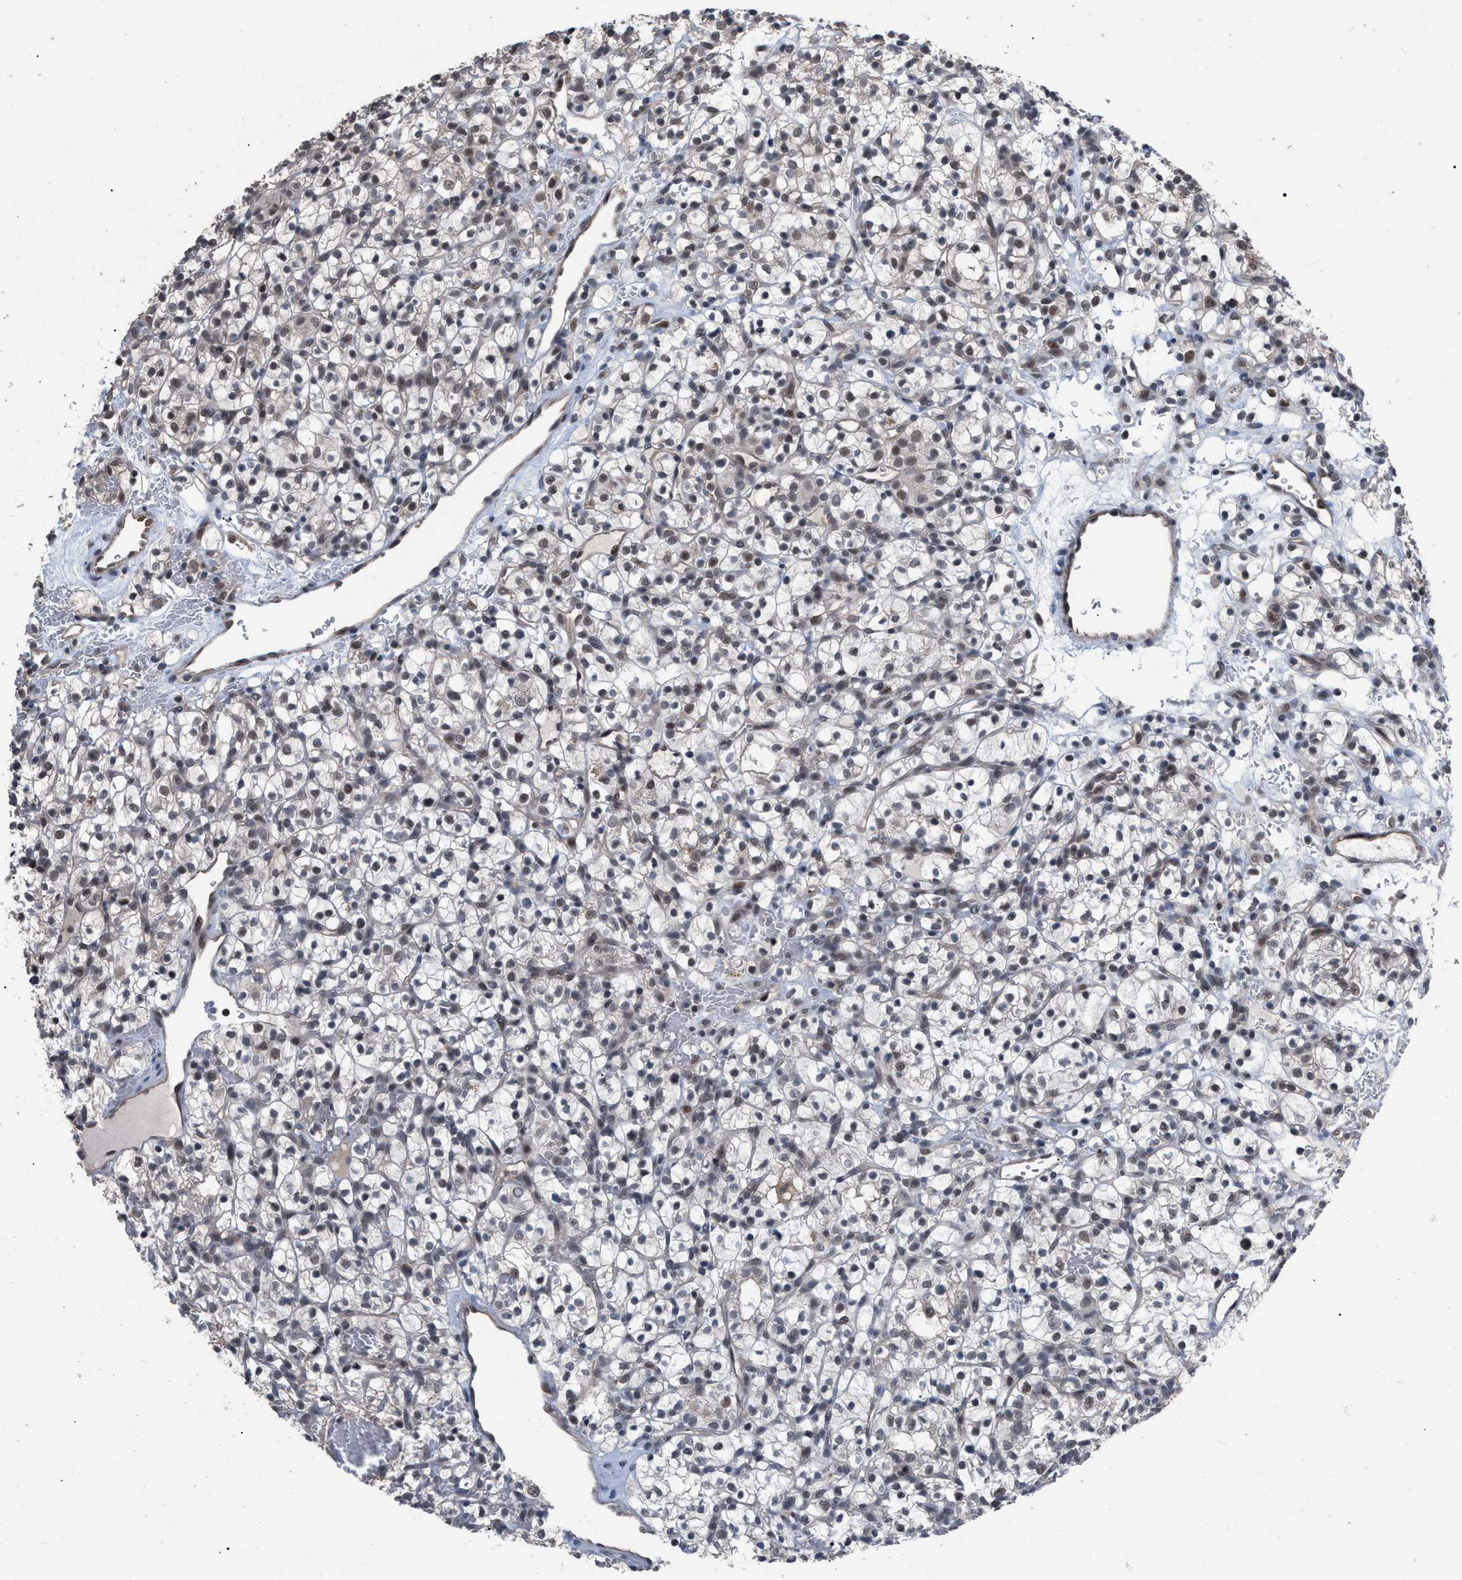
{"staining": {"intensity": "weak", "quantity": "25%-75%", "location": "nuclear"}, "tissue": "renal cancer", "cell_type": "Tumor cells", "image_type": "cancer", "snomed": [{"axis": "morphology", "description": "Adenocarcinoma, NOS"}, {"axis": "topography", "description": "Kidney"}], "caption": "Renal cancer (adenocarcinoma) was stained to show a protein in brown. There is low levels of weak nuclear positivity in approximately 25%-75% of tumor cells.", "gene": "JAZF1", "patient": {"sex": "female", "age": 57}}